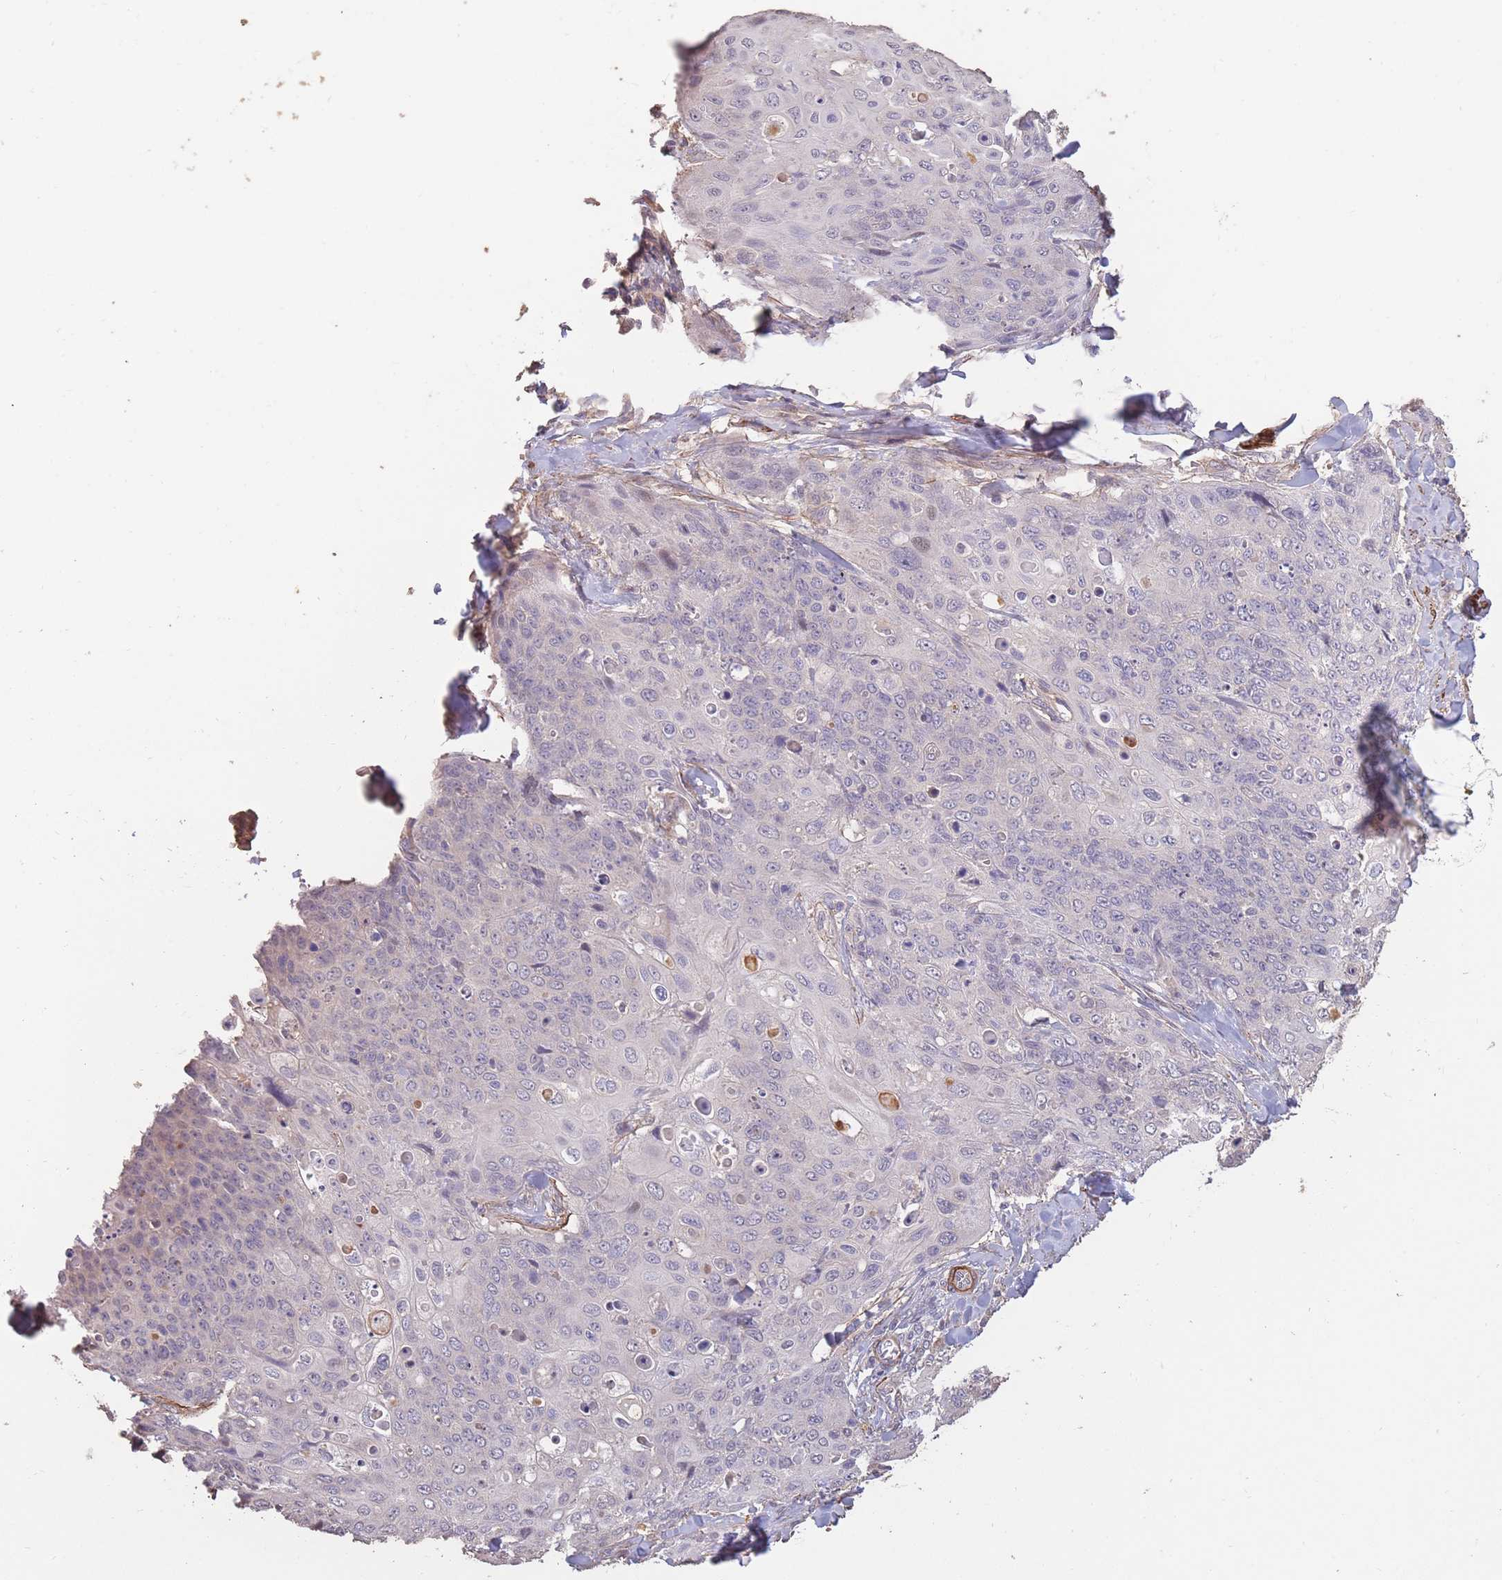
{"staining": {"intensity": "negative", "quantity": "none", "location": "none"}, "tissue": "skin cancer", "cell_type": "Tumor cells", "image_type": "cancer", "snomed": [{"axis": "morphology", "description": "Squamous cell carcinoma, NOS"}, {"axis": "topography", "description": "Skin"}, {"axis": "topography", "description": "Vulva"}], "caption": "The image displays no significant positivity in tumor cells of squamous cell carcinoma (skin).", "gene": "NLRC4", "patient": {"sex": "female", "age": 85}}